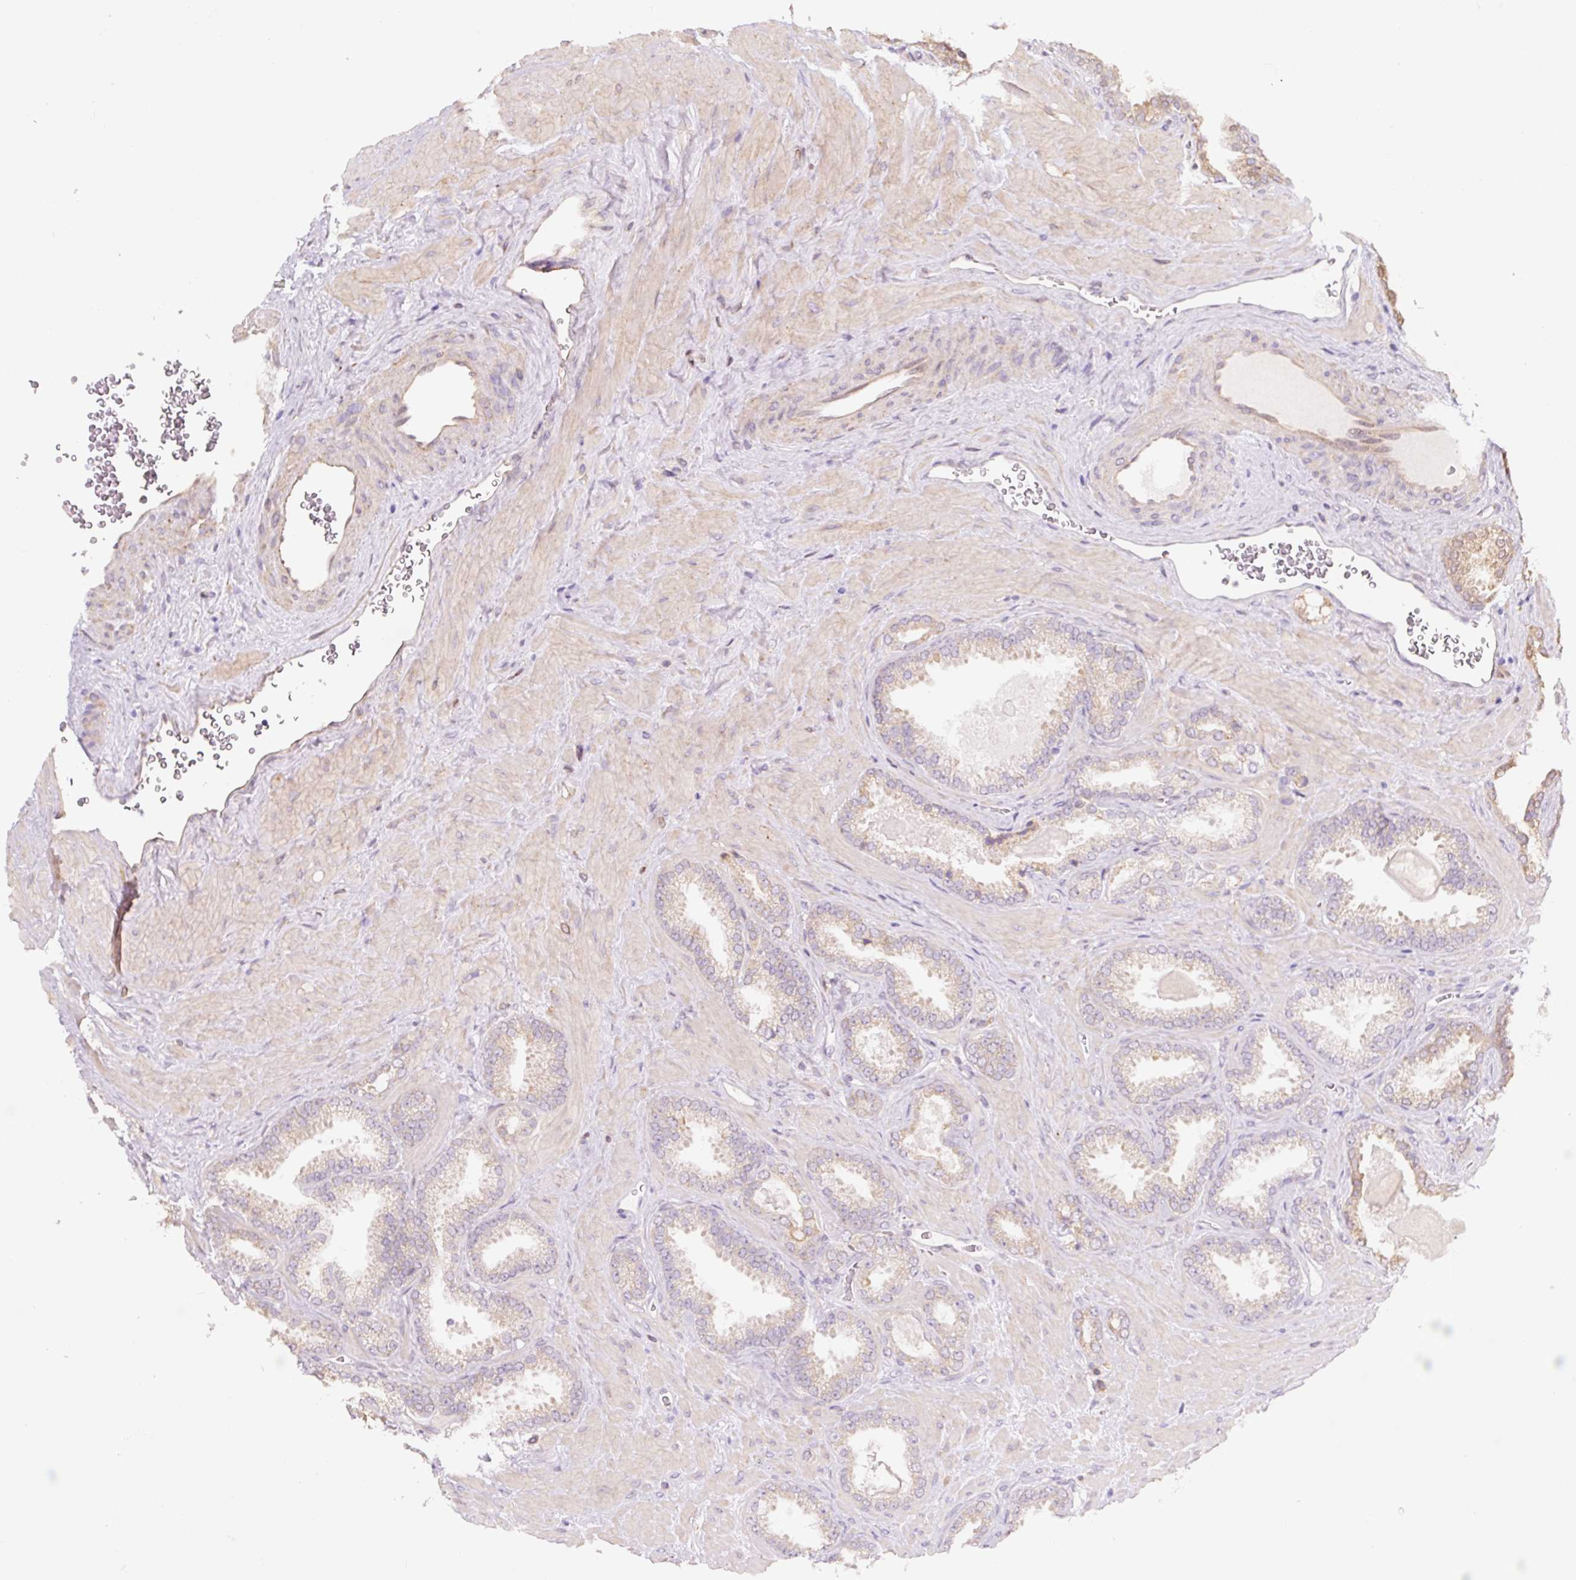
{"staining": {"intensity": "negative", "quantity": "none", "location": "none"}, "tissue": "prostate cancer", "cell_type": "Tumor cells", "image_type": "cancer", "snomed": [{"axis": "morphology", "description": "Adenocarcinoma, Low grade"}, {"axis": "topography", "description": "Prostate"}], "caption": "The image exhibits no staining of tumor cells in prostate cancer (adenocarcinoma (low-grade)).", "gene": "ASRGL1", "patient": {"sex": "male", "age": 62}}